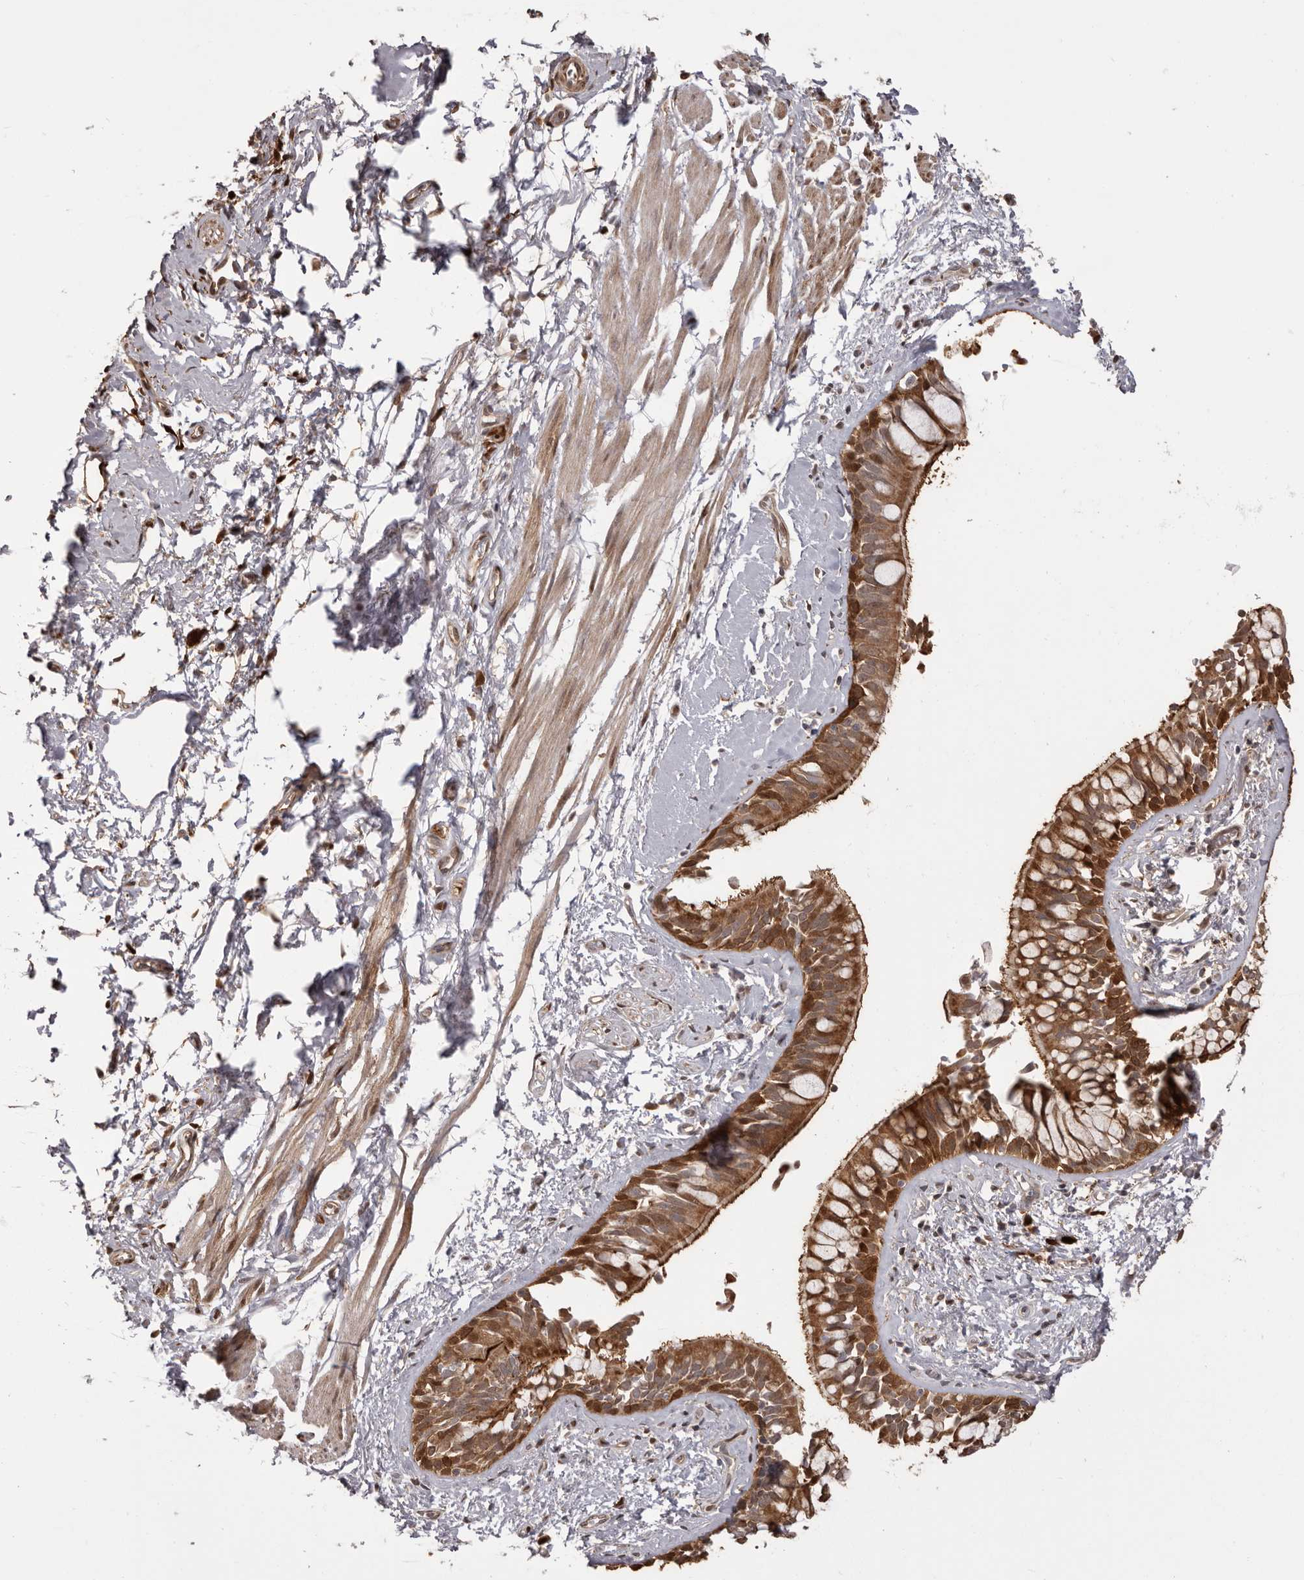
{"staining": {"intensity": "strong", "quantity": ">75%", "location": "cytoplasmic/membranous,nuclear"}, "tissue": "bronchus", "cell_type": "Respiratory epithelial cells", "image_type": "normal", "snomed": [{"axis": "morphology", "description": "Normal tissue, NOS"}, {"axis": "morphology", "description": "Inflammation, NOS"}, {"axis": "topography", "description": "Cartilage tissue"}, {"axis": "topography", "description": "Bronchus"}, {"axis": "topography", "description": "Lung"}], "caption": "An immunohistochemistry (IHC) image of normal tissue is shown. Protein staining in brown labels strong cytoplasmic/membranous,nuclear positivity in bronchus within respiratory epithelial cells. (Brightfield microscopy of DAB IHC at high magnification).", "gene": "GFOD1", "patient": {"sex": "female", "age": 64}}